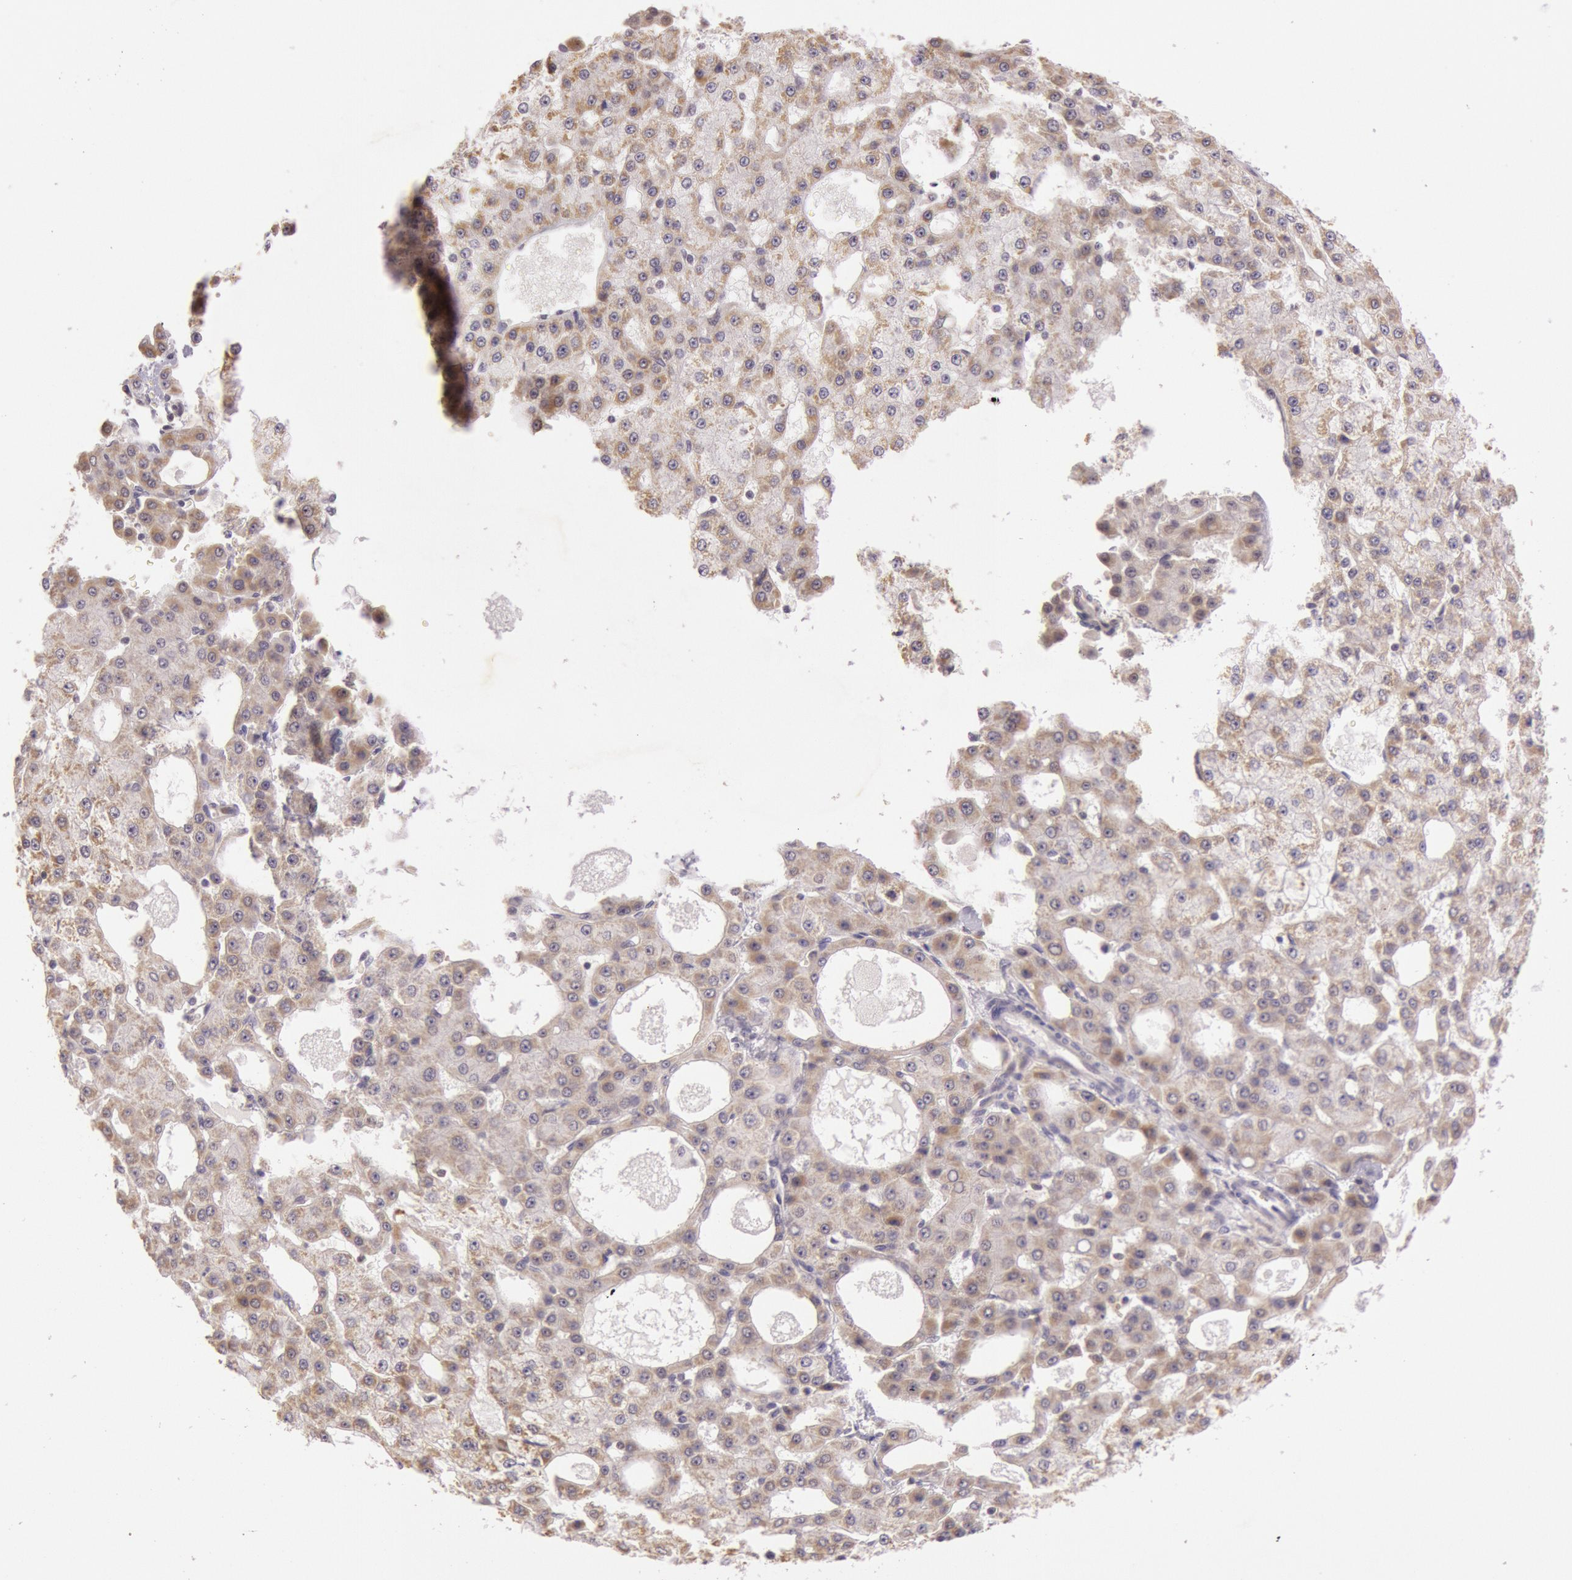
{"staining": {"intensity": "moderate", "quantity": ">75%", "location": "cytoplasmic/membranous"}, "tissue": "liver cancer", "cell_type": "Tumor cells", "image_type": "cancer", "snomed": [{"axis": "morphology", "description": "Carcinoma, Hepatocellular, NOS"}, {"axis": "topography", "description": "Liver"}], "caption": "Tumor cells display medium levels of moderate cytoplasmic/membranous positivity in about >75% of cells in liver hepatocellular carcinoma. Nuclei are stained in blue.", "gene": "CDK16", "patient": {"sex": "male", "age": 47}}